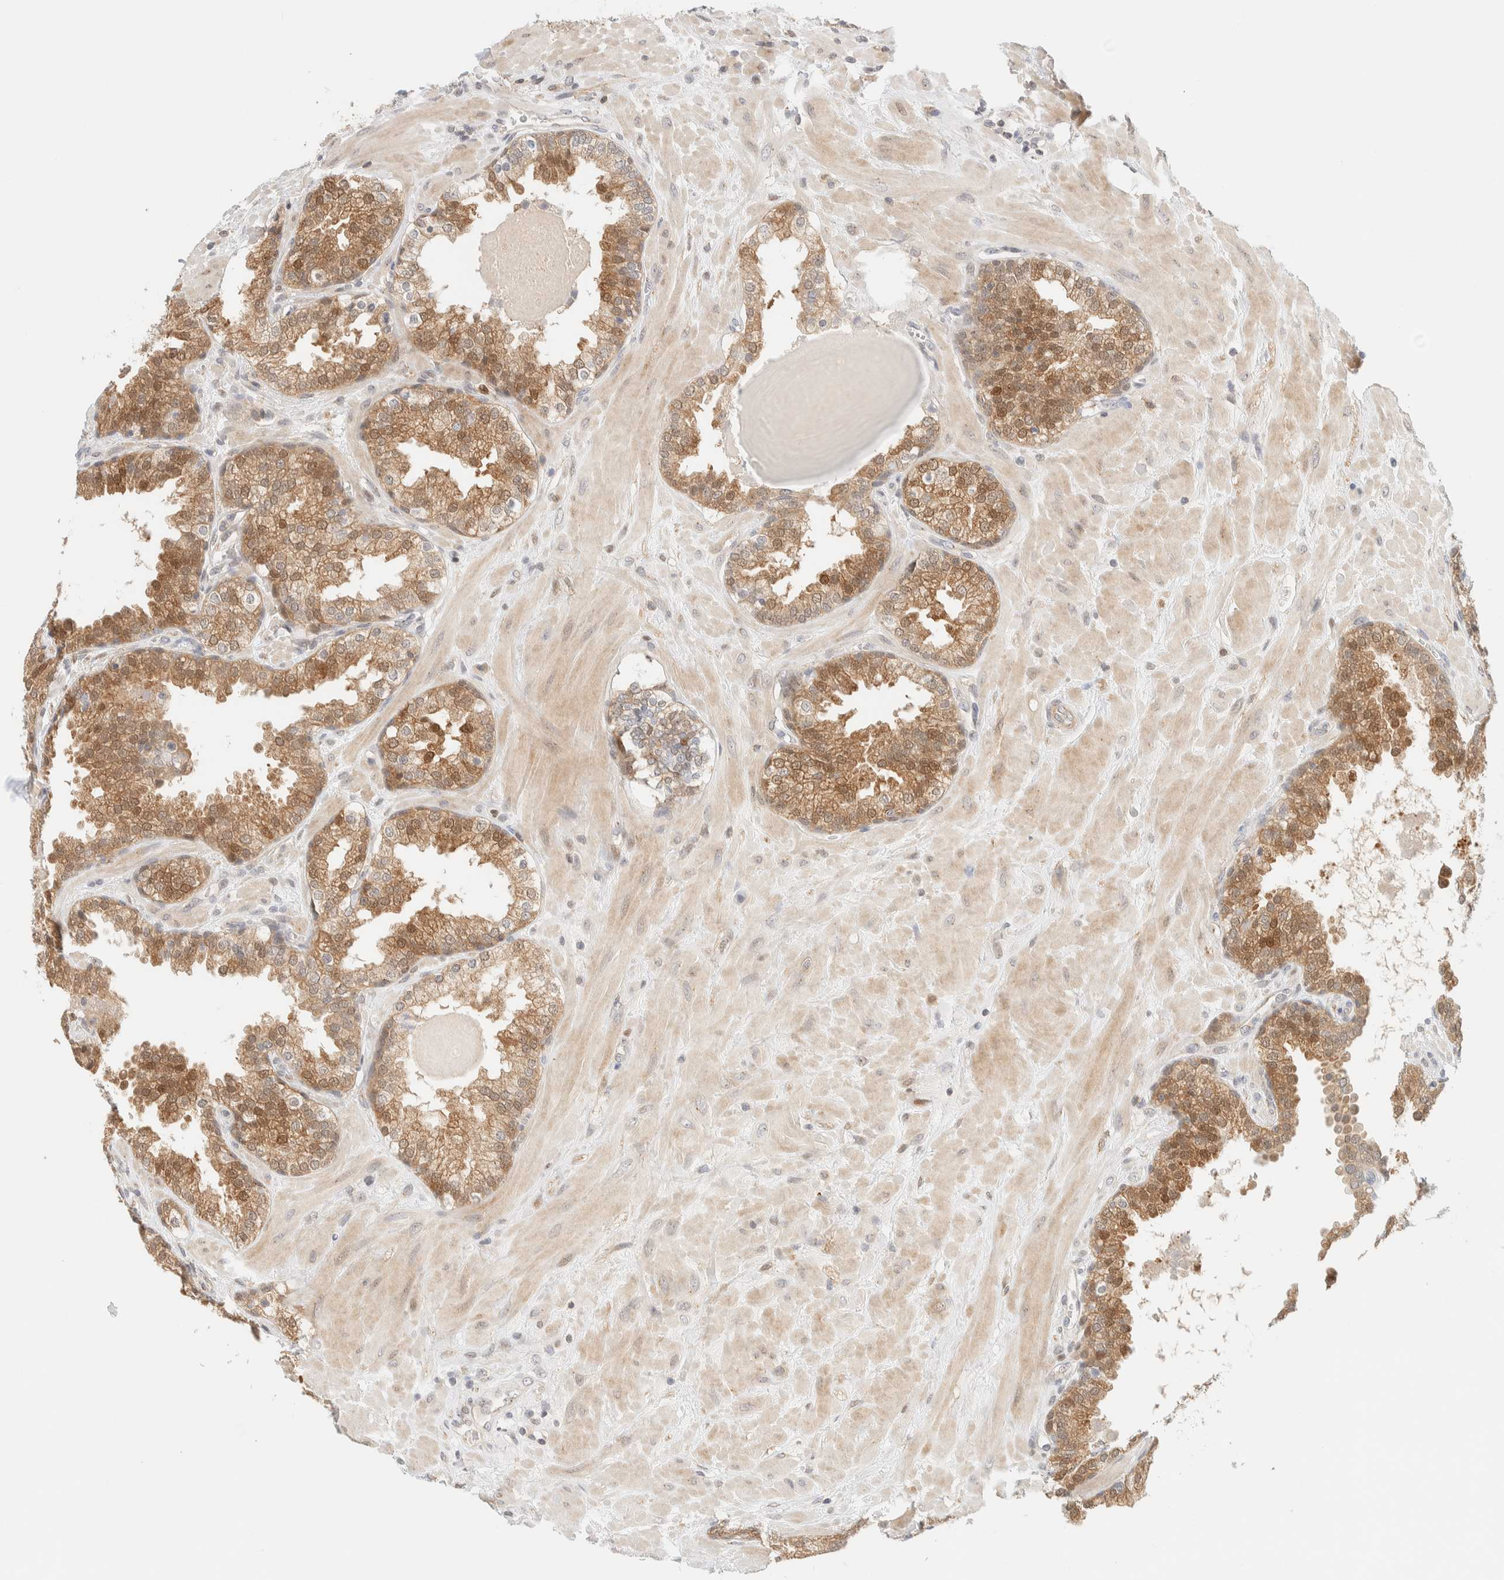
{"staining": {"intensity": "moderate", "quantity": ">75%", "location": "cytoplasmic/membranous,nuclear"}, "tissue": "prostate", "cell_type": "Glandular cells", "image_type": "normal", "snomed": [{"axis": "morphology", "description": "Normal tissue, NOS"}, {"axis": "topography", "description": "Prostate"}], "caption": "Glandular cells exhibit medium levels of moderate cytoplasmic/membranous,nuclear positivity in about >75% of cells in unremarkable prostate. (brown staining indicates protein expression, while blue staining denotes nuclei).", "gene": "PCYT2", "patient": {"sex": "male", "age": 51}}